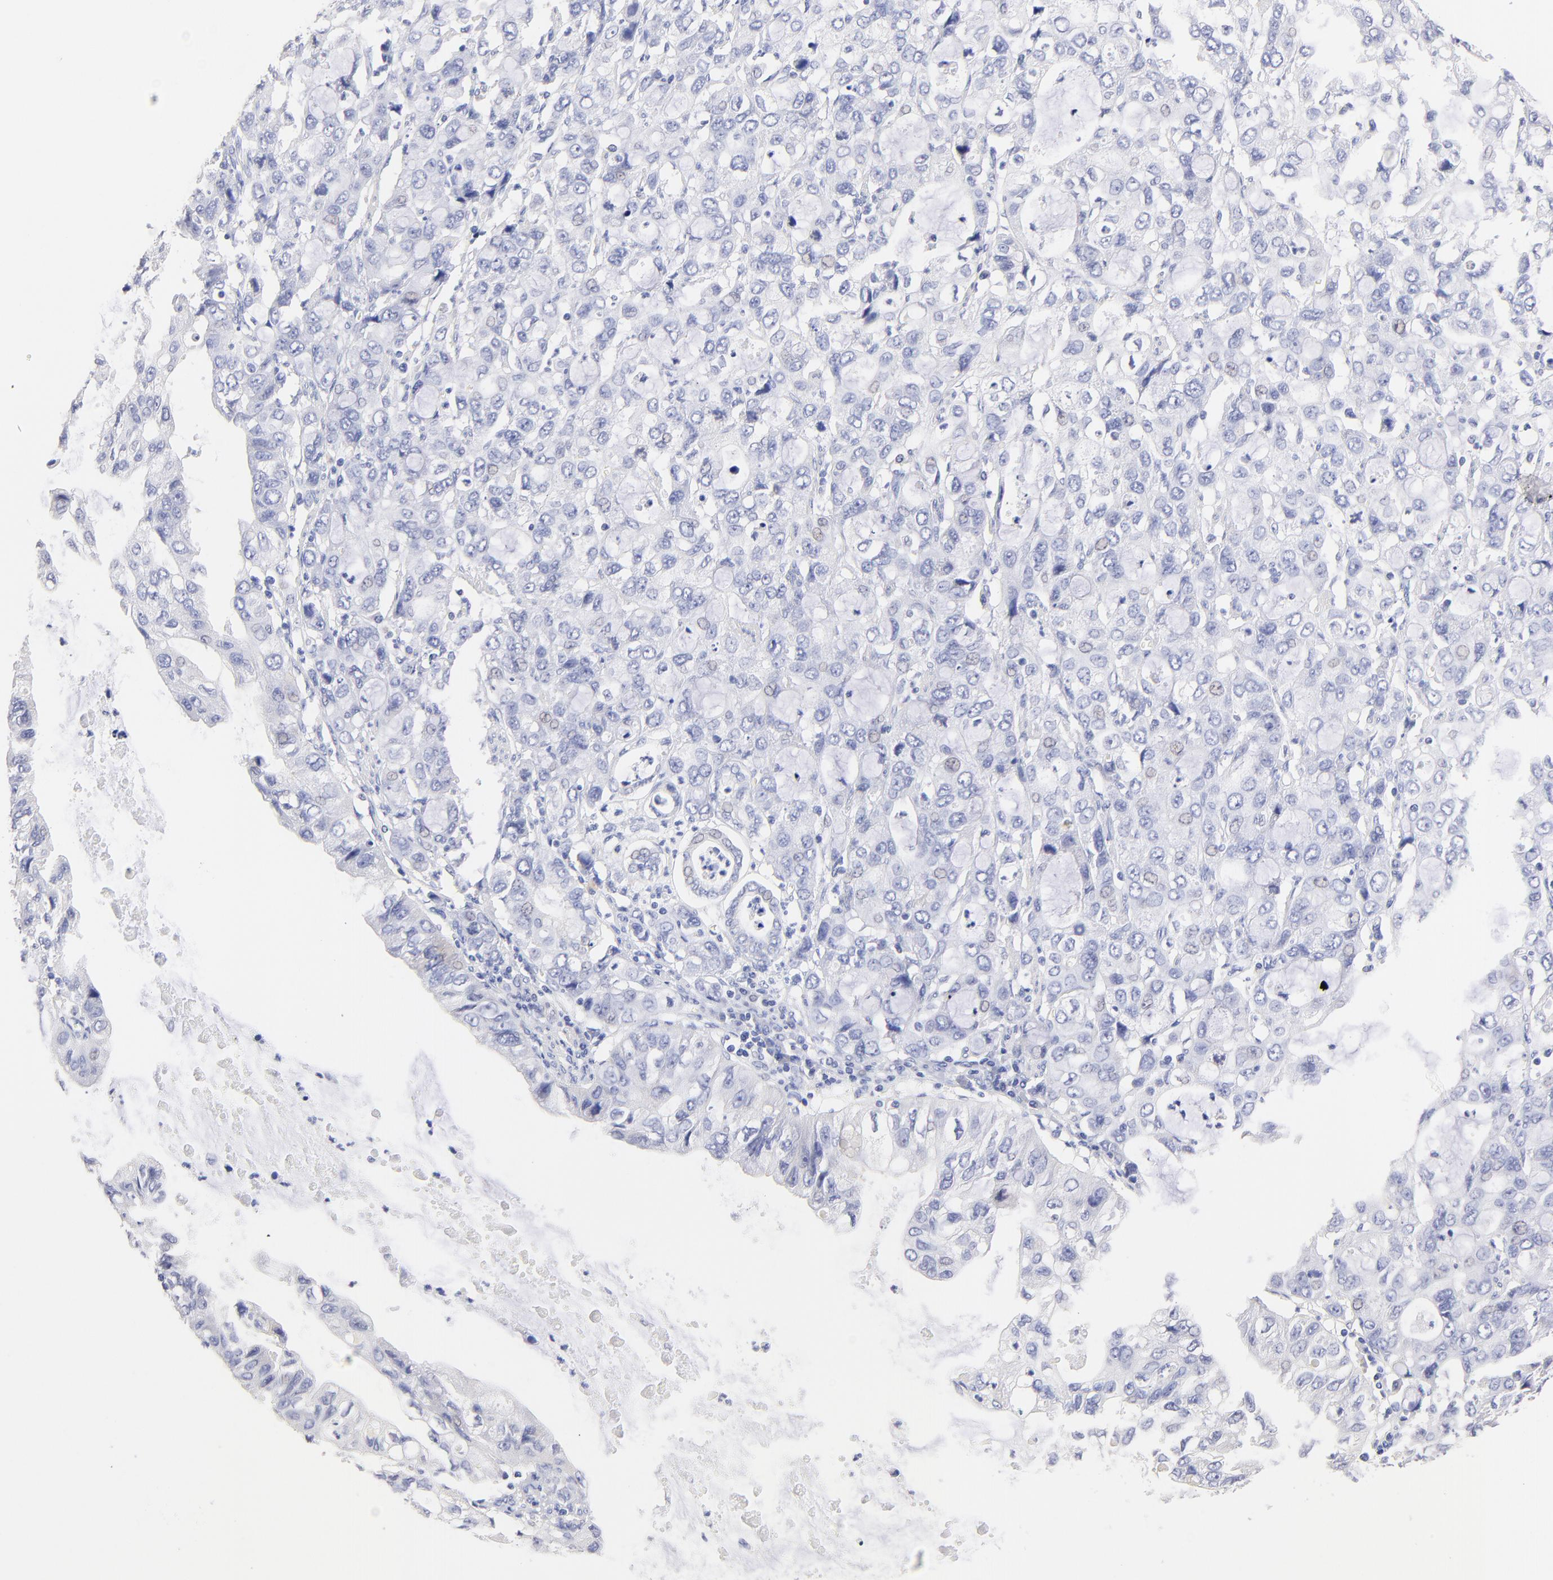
{"staining": {"intensity": "negative", "quantity": "none", "location": "none"}, "tissue": "stomach cancer", "cell_type": "Tumor cells", "image_type": "cancer", "snomed": [{"axis": "morphology", "description": "Adenocarcinoma, NOS"}, {"axis": "topography", "description": "Stomach, upper"}], "caption": "A high-resolution image shows immunohistochemistry staining of adenocarcinoma (stomach), which reveals no significant expression in tumor cells.", "gene": "CFAP57", "patient": {"sex": "female", "age": 52}}